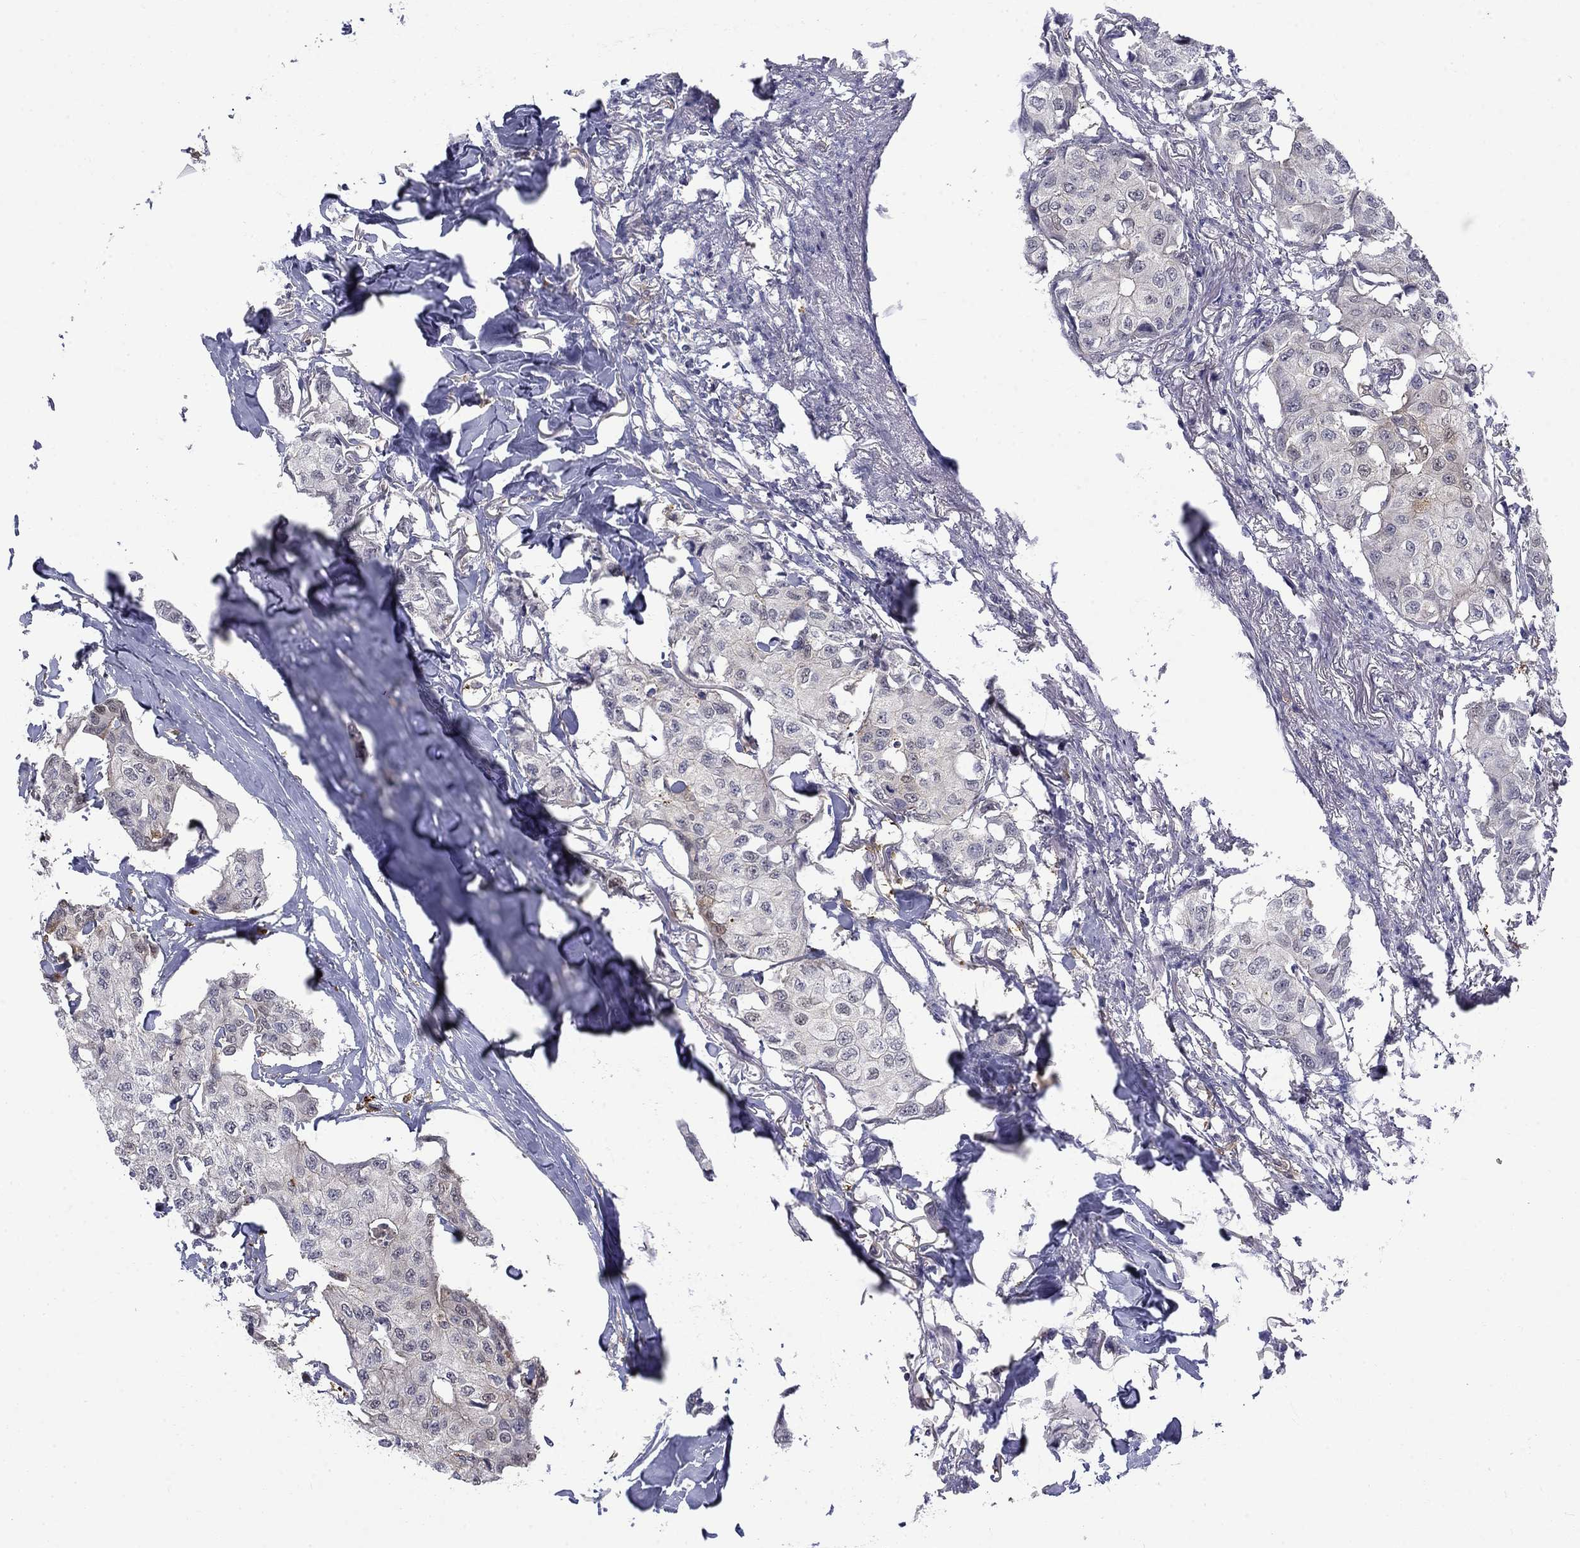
{"staining": {"intensity": "weak", "quantity": "<25%", "location": "cytoplasmic/membranous,nuclear"}, "tissue": "breast cancer", "cell_type": "Tumor cells", "image_type": "cancer", "snomed": [{"axis": "morphology", "description": "Duct carcinoma"}, {"axis": "topography", "description": "Breast"}], "caption": "DAB immunohistochemical staining of invasive ductal carcinoma (breast) displays no significant staining in tumor cells.", "gene": "PCBP3", "patient": {"sex": "female", "age": 80}}